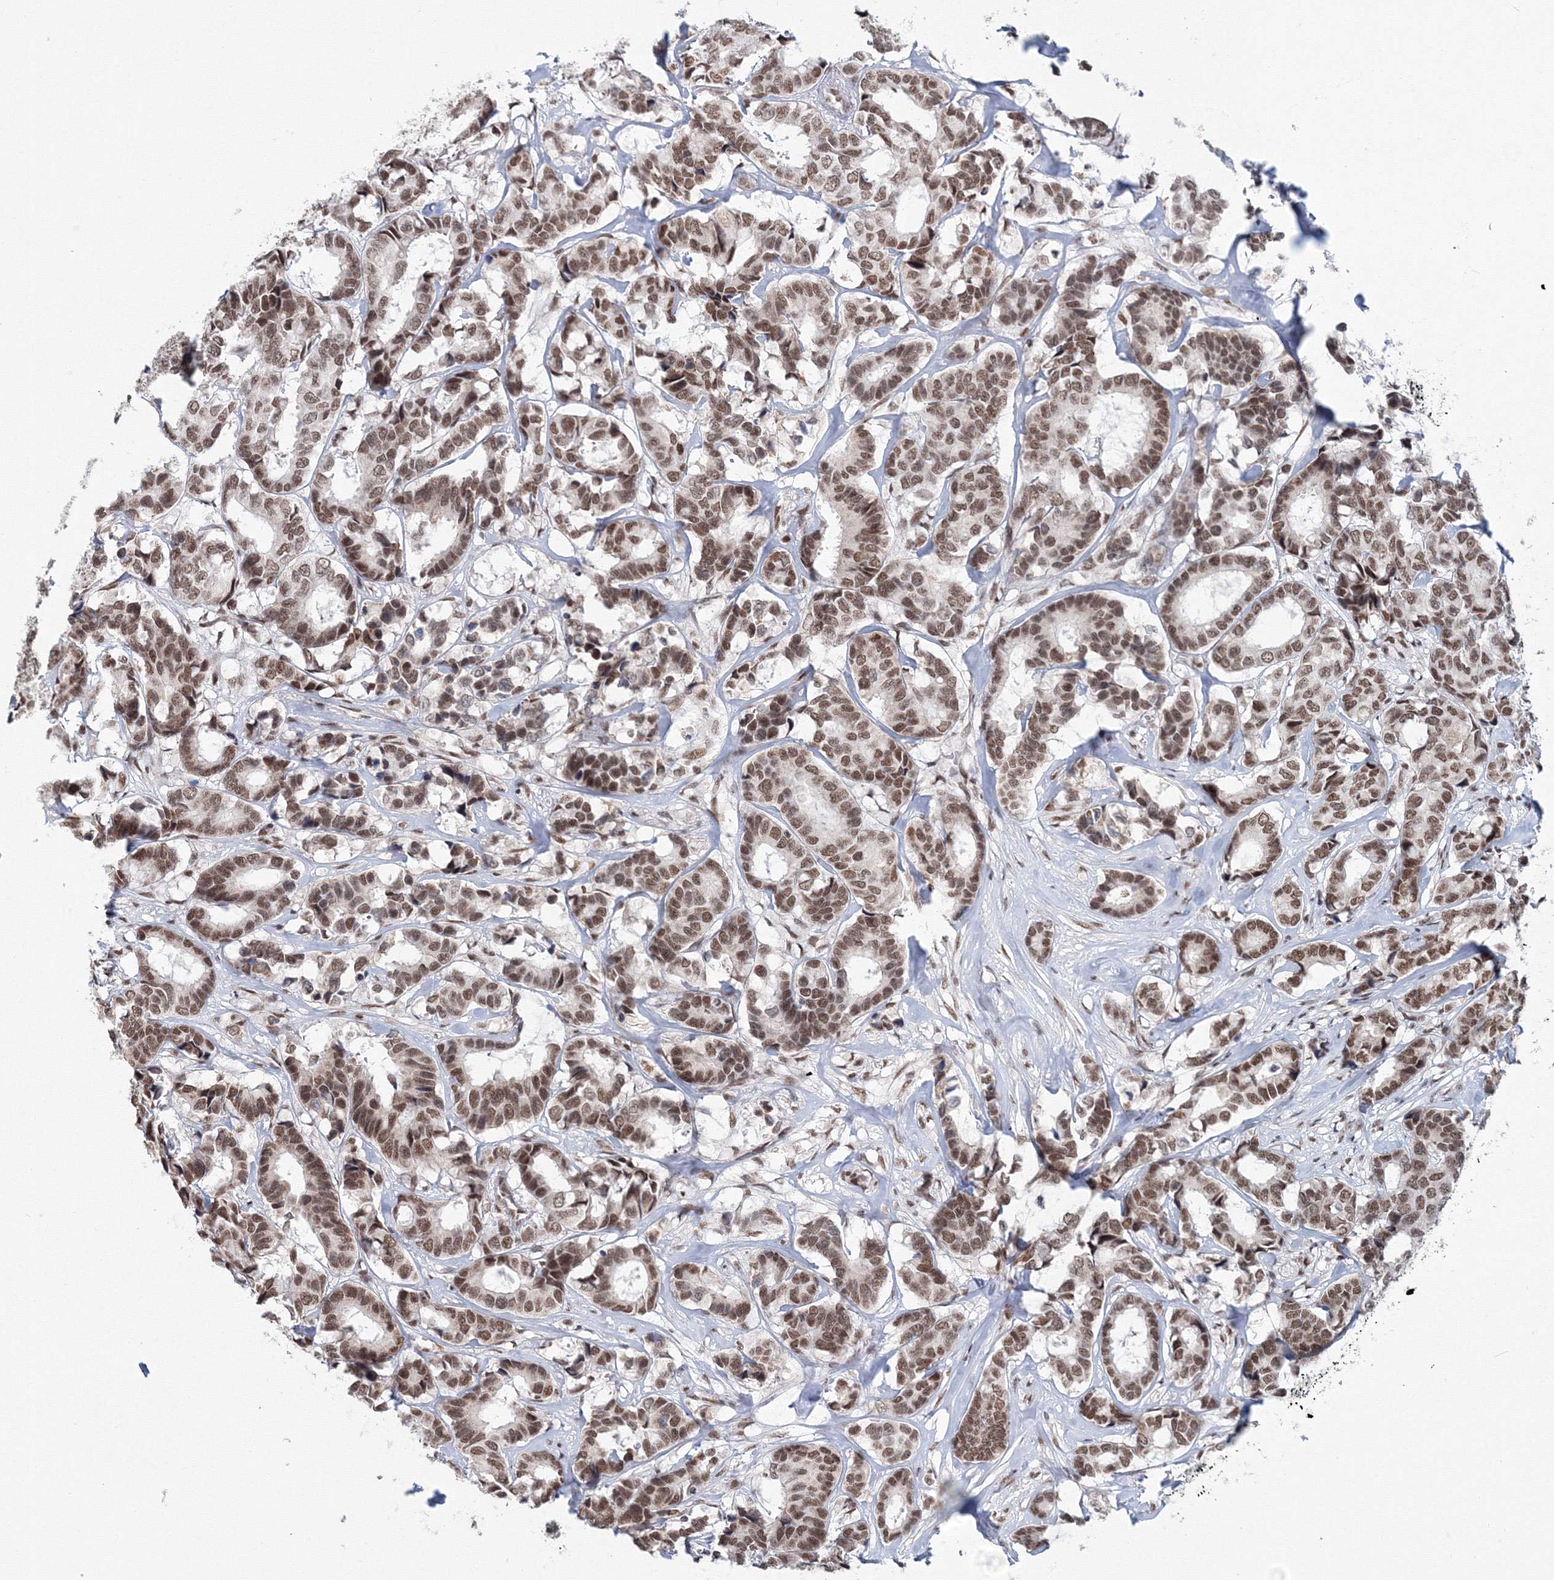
{"staining": {"intensity": "moderate", "quantity": ">75%", "location": "nuclear"}, "tissue": "breast cancer", "cell_type": "Tumor cells", "image_type": "cancer", "snomed": [{"axis": "morphology", "description": "Duct carcinoma"}, {"axis": "topography", "description": "Breast"}], "caption": "Breast cancer was stained to show a protein in brown. There is medium levels of moderate nuclear staining in about >75% of tumor cells. (brown staining indicates protein expression, while blue staining denotes nuclei).", "gene": "SF3B6", "patient": {"sex": "female", "age": 87}}